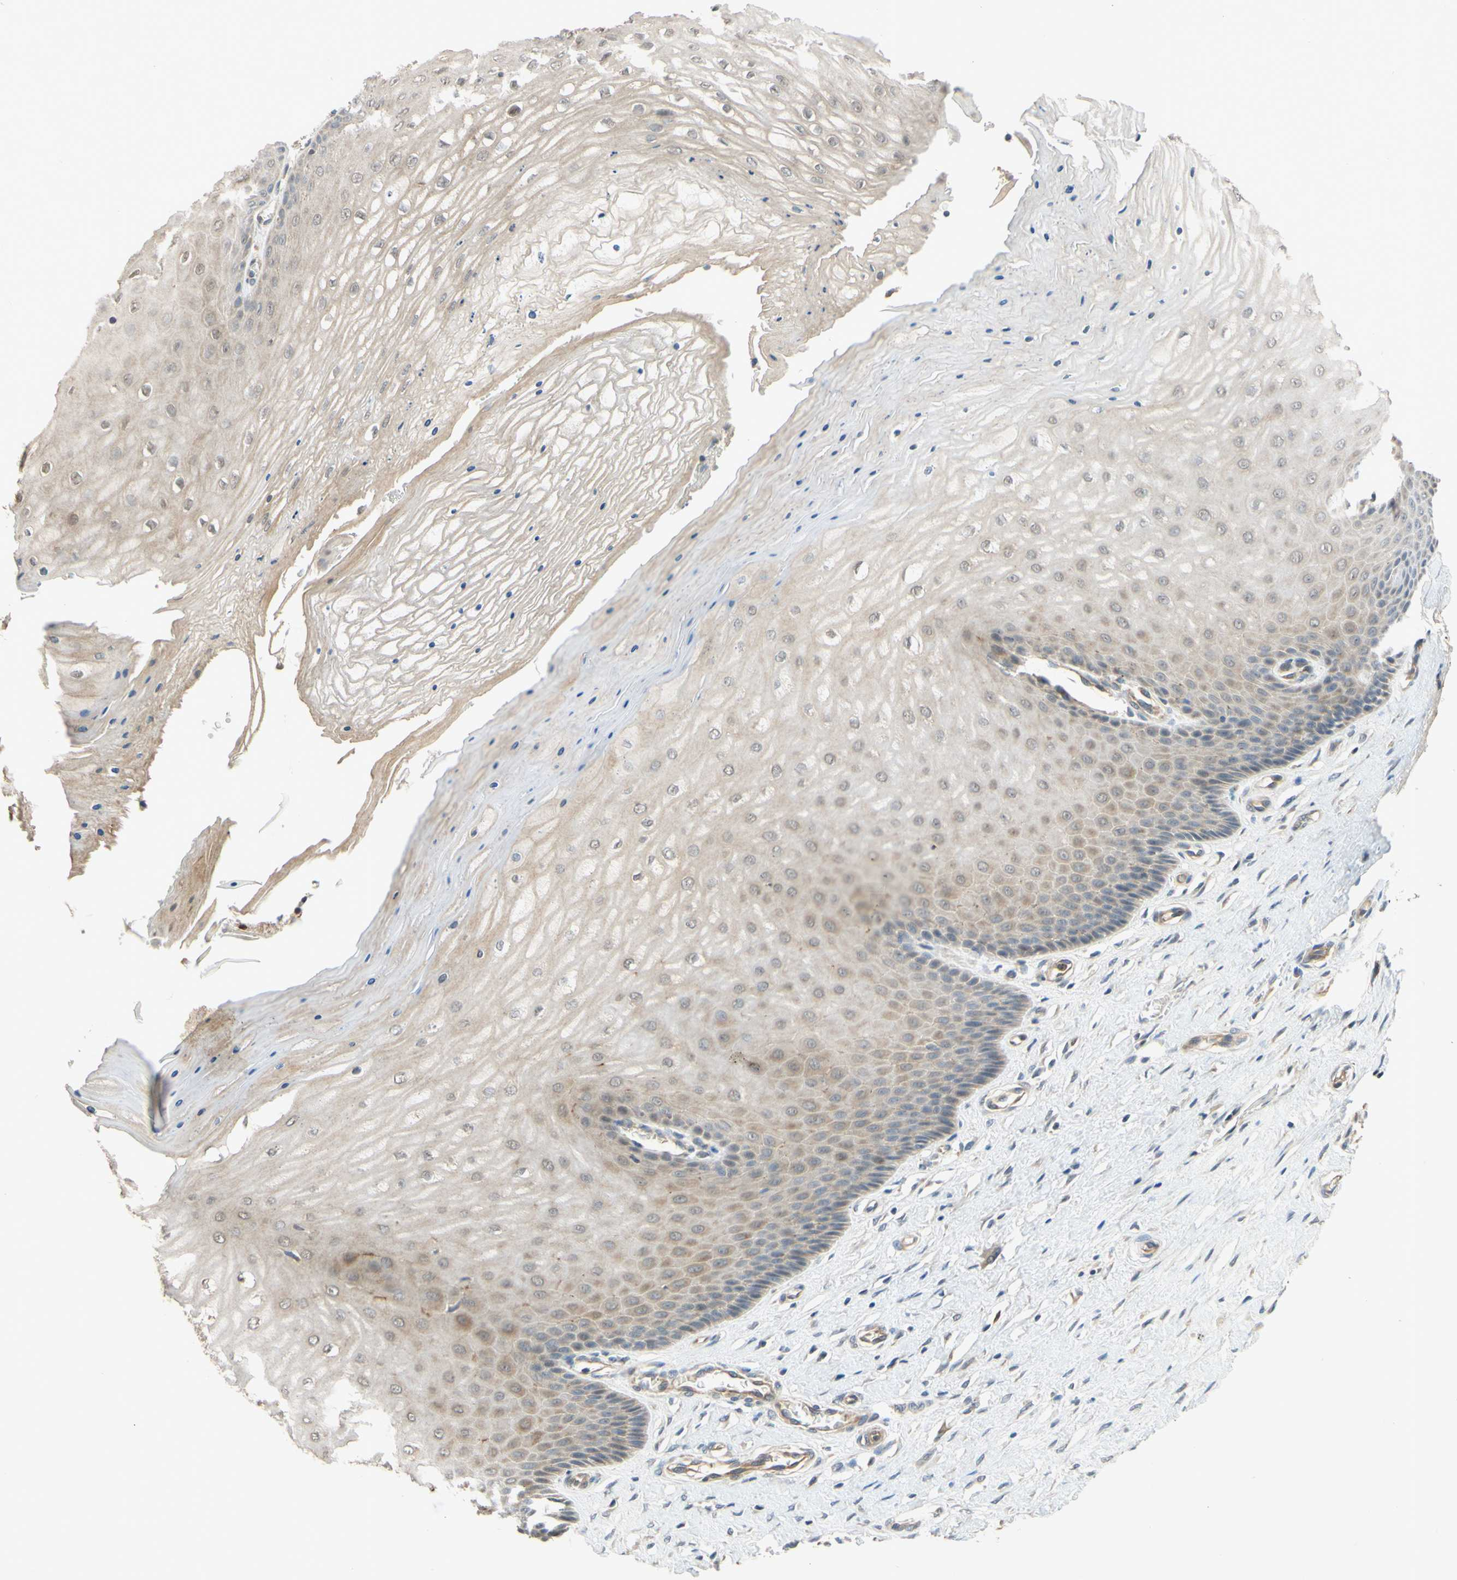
{"staining": {"intensity": "moderate", "quantity": ">75%", "location": "cytoplasmic/membranous"}, "tissue": "cervix", "cell_type": "Glandular cells", "image_type": "normal", "snomed": [{"axis": "morphology", "description": "Normal tissue, NOS"}, {"axis": "topography", "description": "Cervix"}], "caption": "Unremarkable cervix exhibits moderate cytoplasmic/membranous expression in about >75% of glandular cells.", "gene": "GATA1", "patient": {"sex": "female", "age": 55}}